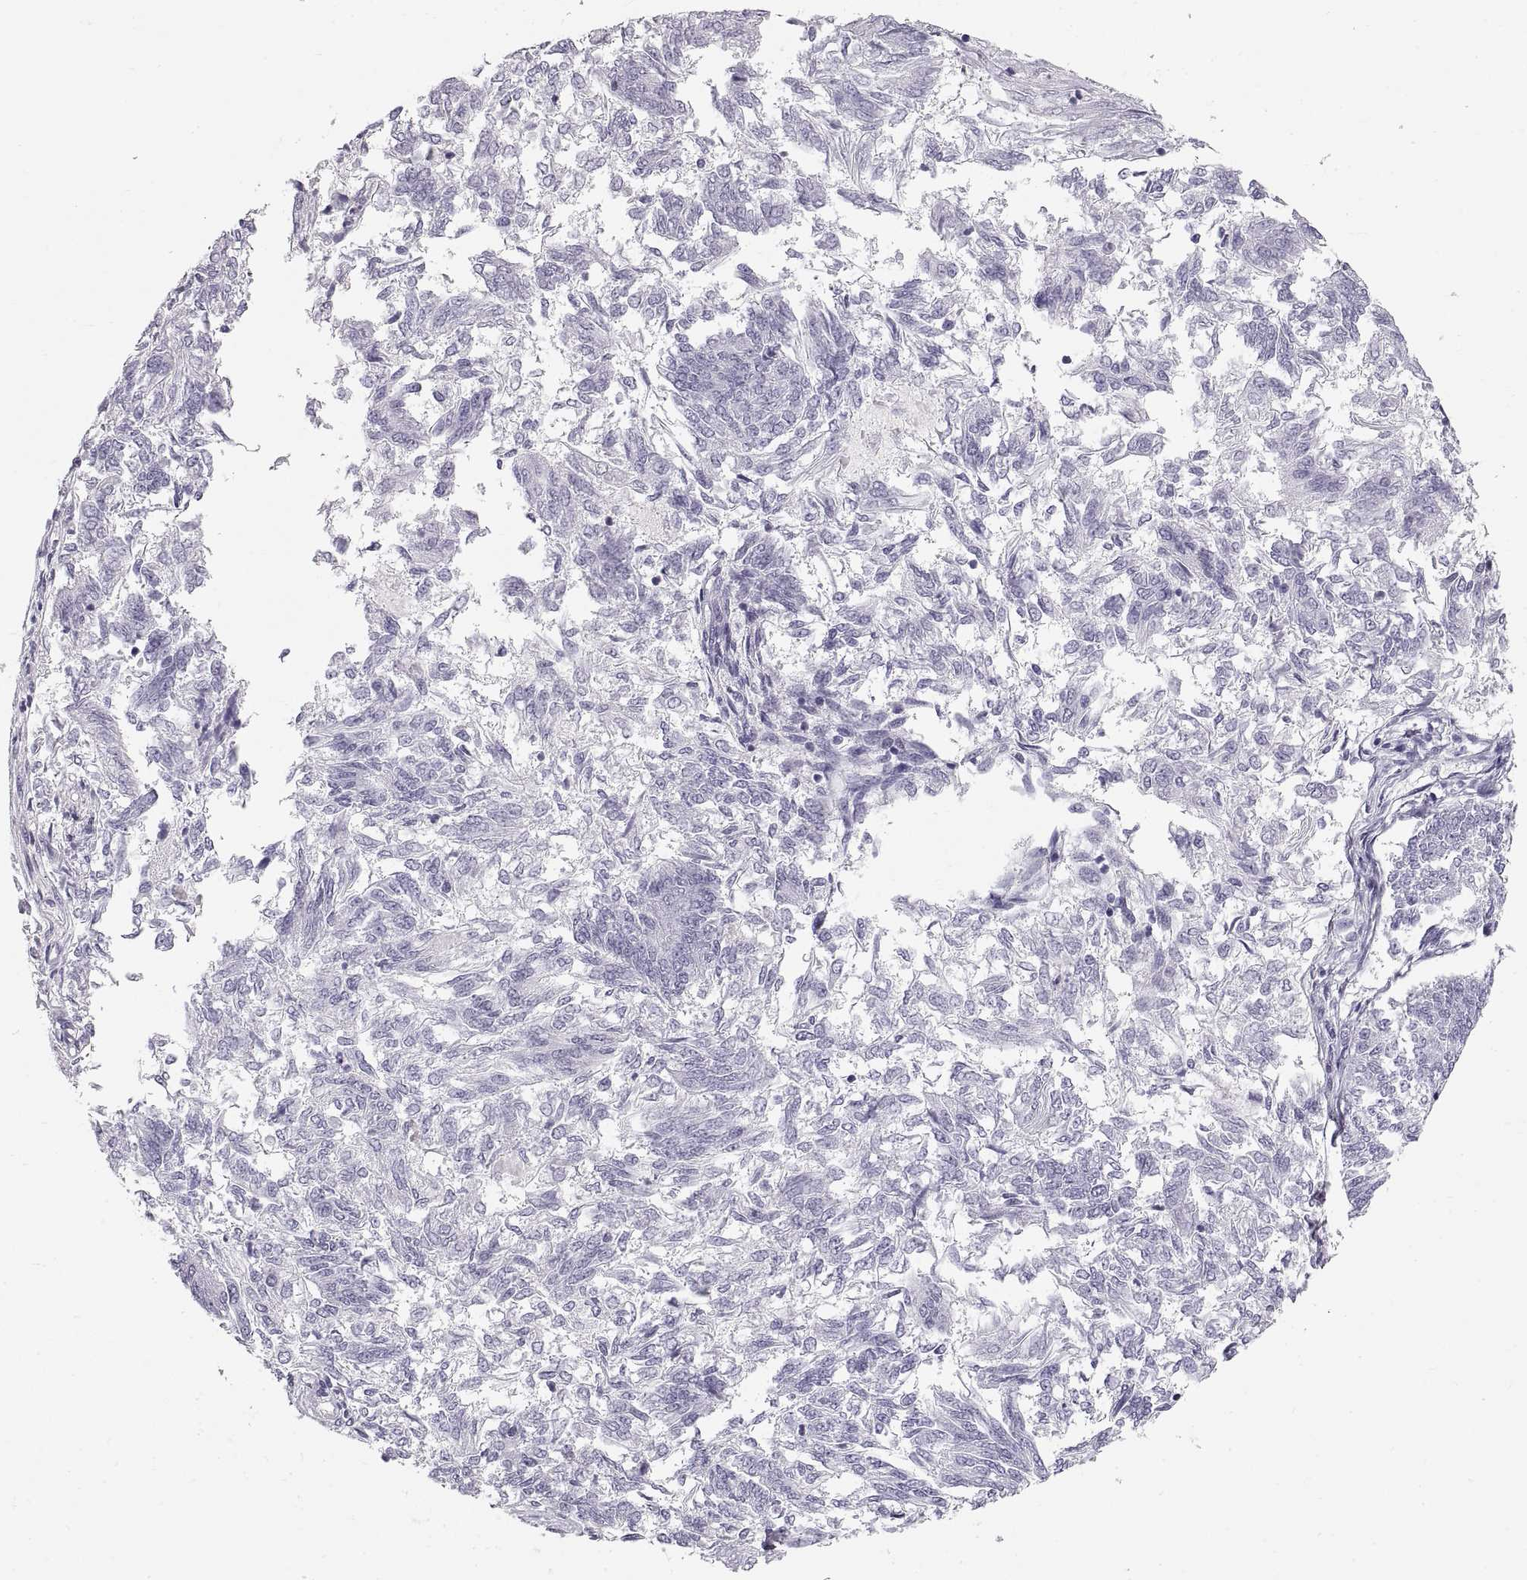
{"staining": {"intensity": "negative", "quantity": "none", "location": "none"}, "tissue": "endometrial cancer", "cell_type": "Tumor cells", "image_type": "cancer", "snomed": [{"axis": "morphology", "description": "Adenocarcinoma, NOS"}, {"axis": "topography", "description": "Endometrium"}], "caption": "Immunohistochemistry (IHC) of human adenocarcinoma (endometrial) demonstrates no expression in tumor cells.", "gene": "CRYAA", "patient": {"sex": "female", "age": 58}}